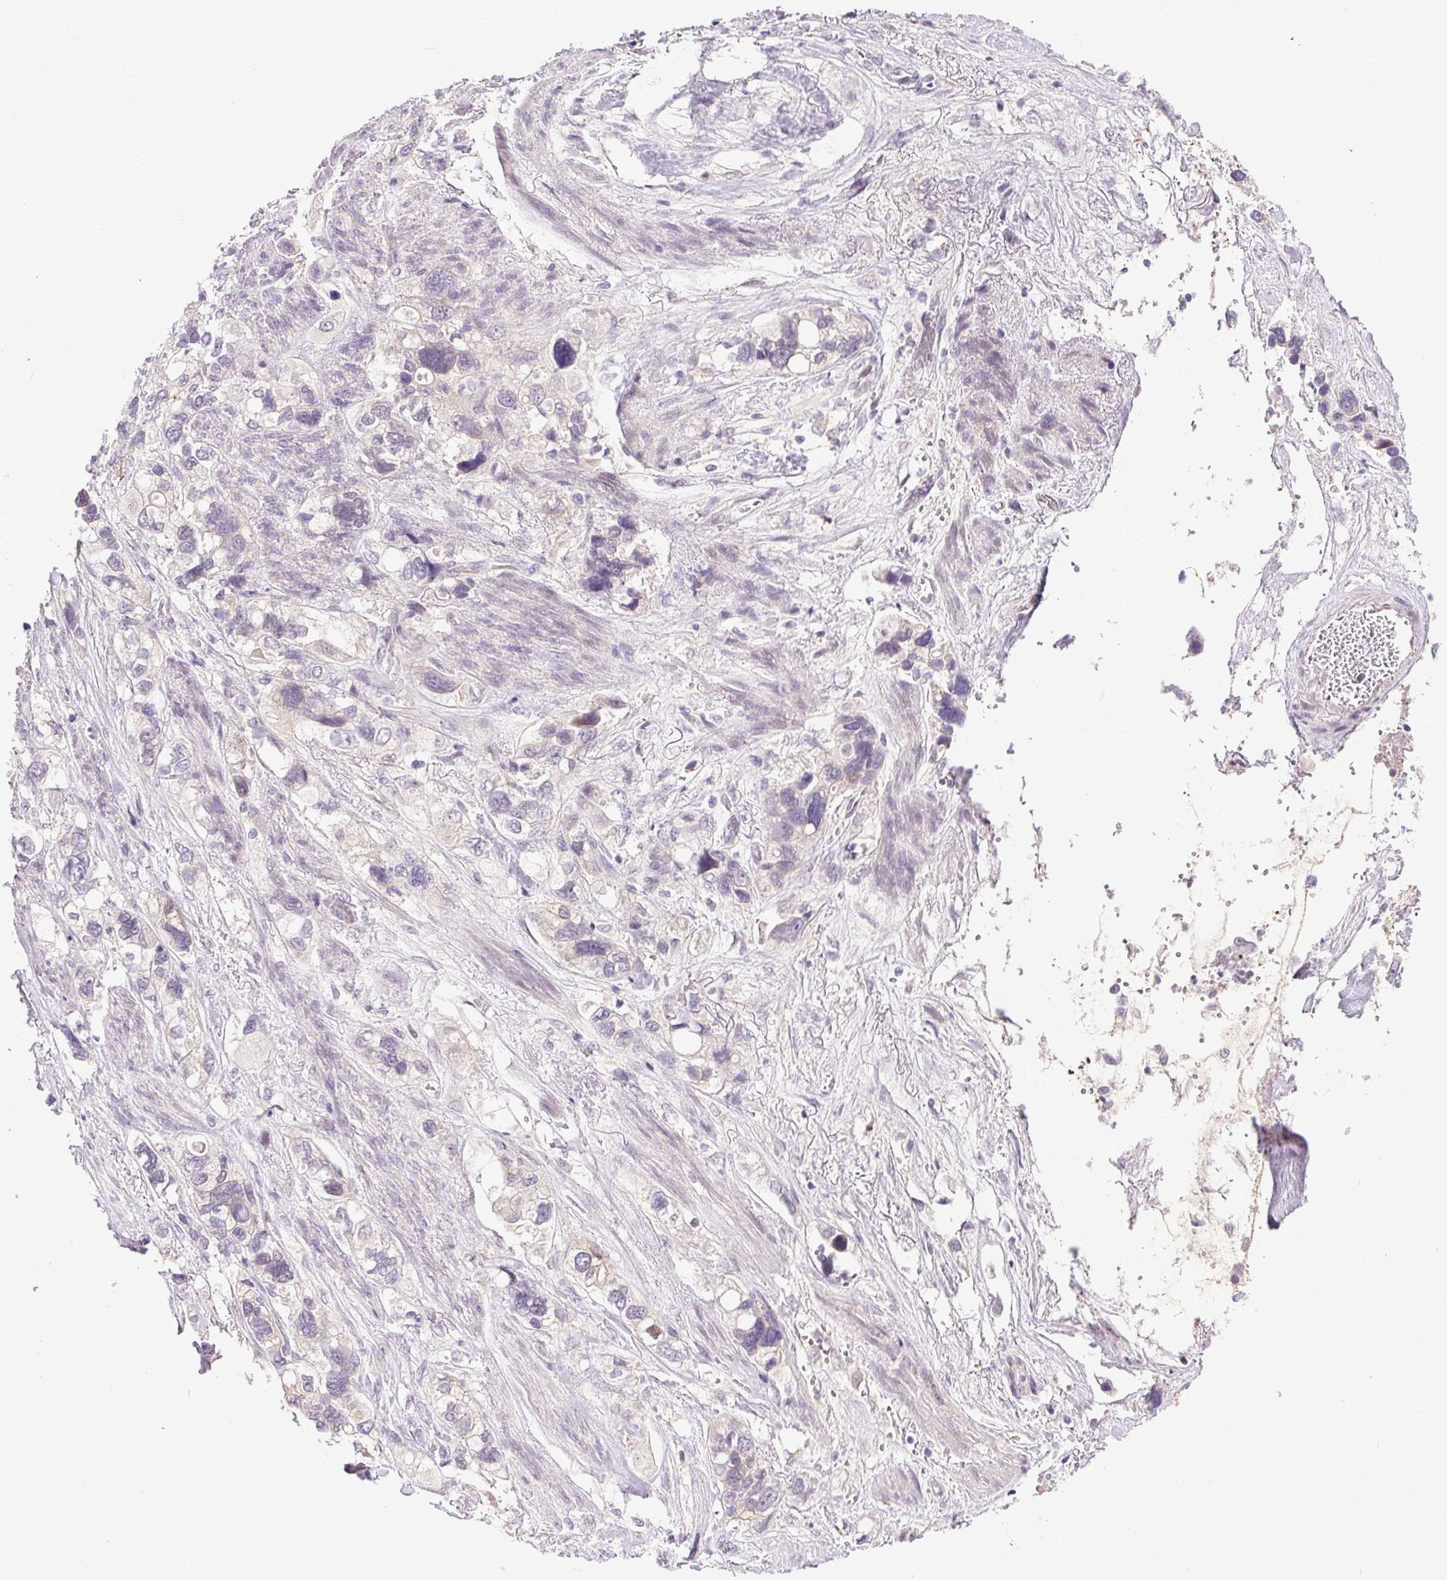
{"staining": {"intensity": "negative", "quantity": "none", "location": "none"}, "tissue": "stomach cancer", "cell_type": "Tumor cells", "image_type": "cancer", "snomed": [{"axis": "morphology", "description": "Adenocarcinoma, NOS"}, {"axis": "topography", "description": "Stomach, upper"}], "caption": "Photomicrograph shows no significant protein positivity in tumor cells of stomach adenocarcinoma.", "gene": "SYT11", "patient": {"sex": "female", "age": 81}}